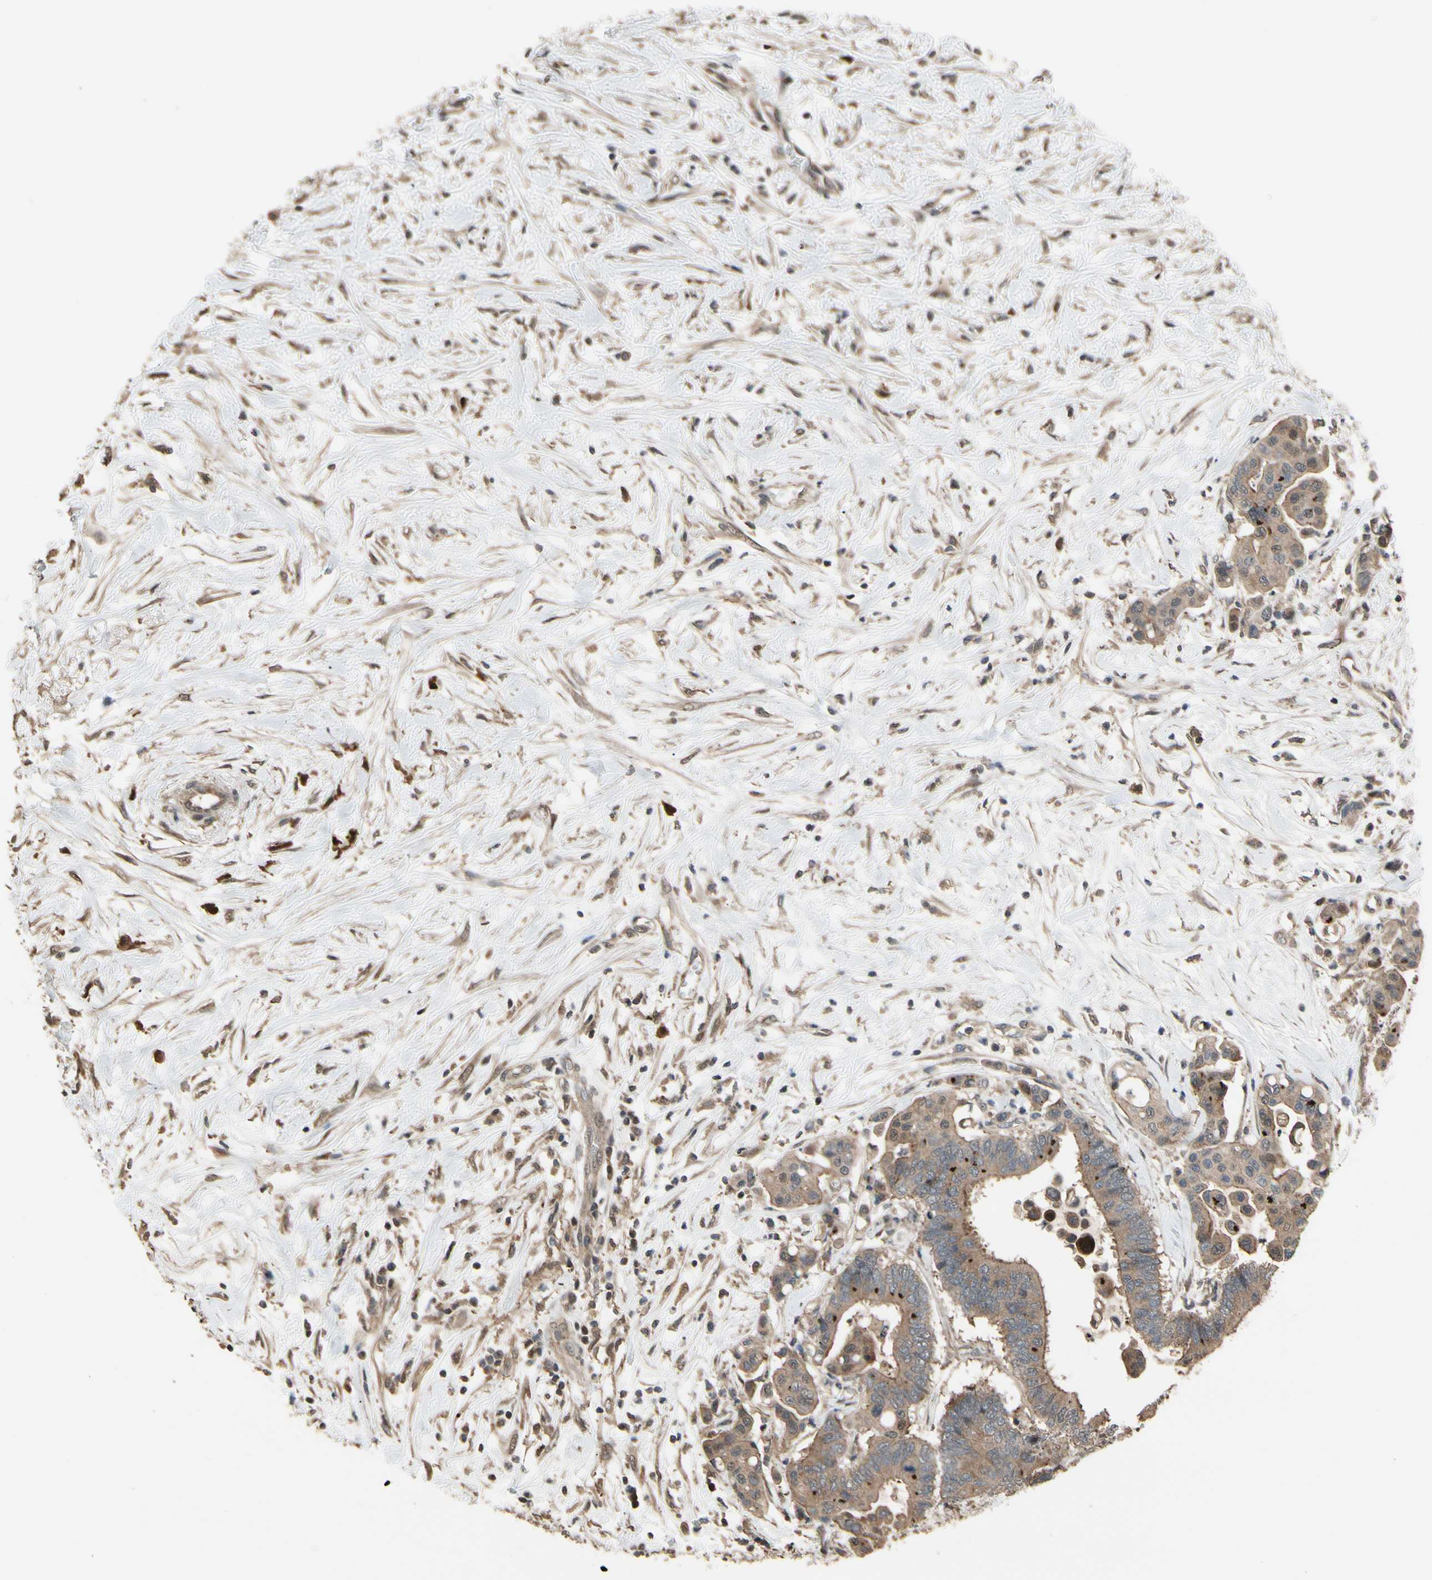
{"staining": {"intensity": "weak", "quantity": ">75%", "location": "cytoplasmic/membranous"}, "tissue": "colorectal cancer", "cell_type": "Tumor cells", "image_type": "cancer", "snomed": [{"axis": "morphology", "description": "Normal tissue, NOS"}, {"axis": "morphology", "description": "Adenocarcinoma, NOS"}, {"axis": "topography", "description": "Colon"}], "caption": "IHC (DAB (3,3'-diaminobenzidine)) staining of colorectal cancer (adenocarcinoma) reveals weak cytoplasmic/membranous protein expression in approximately >75% of tumor cells.", "gene": "CSF1R", "patient": {"sex": "male", "age": 82}}